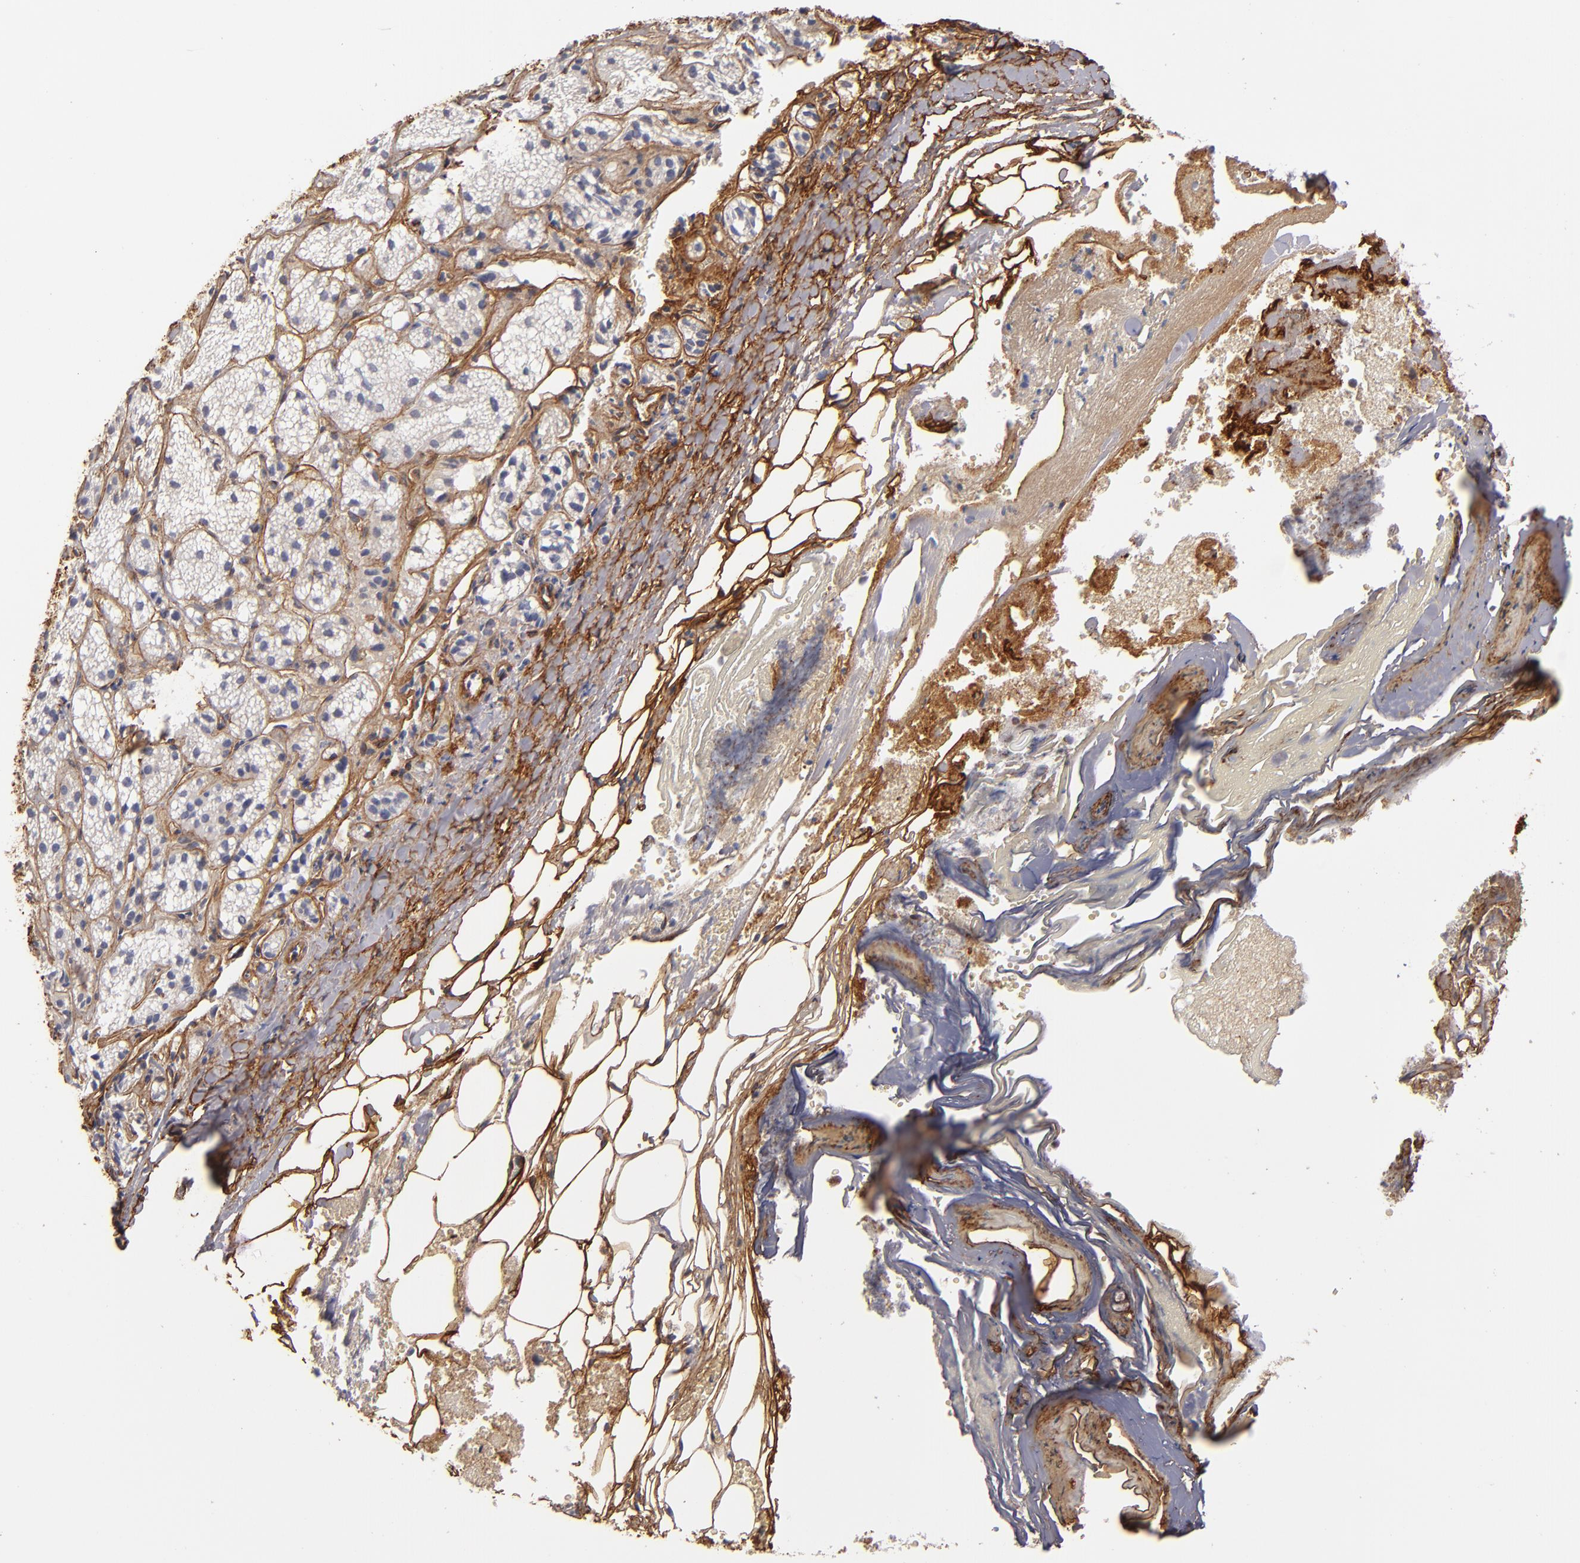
{"staining": {"intensity": "weak", "quantity": "25%-75%", "location": "cytoplasmic/membranous"}, "tissue": "adrenal gland", "cell_type": "Glandular cells", "image_type": "normal", "snomed": [{"axis": "morphology", "description": "Normal tissue, NOS"}, {"axis": "topography", "description": "Adrenal gland"}], "caption": "An immunohistochemistry (IHC) image of benign tissue is shown. Protein staining in brown shows weak cytoplasmic/membranous positivity in adrenal gland within glandular cells.", "gene": "LAMC1", "patient": {"sex": "female", "age": 71}}